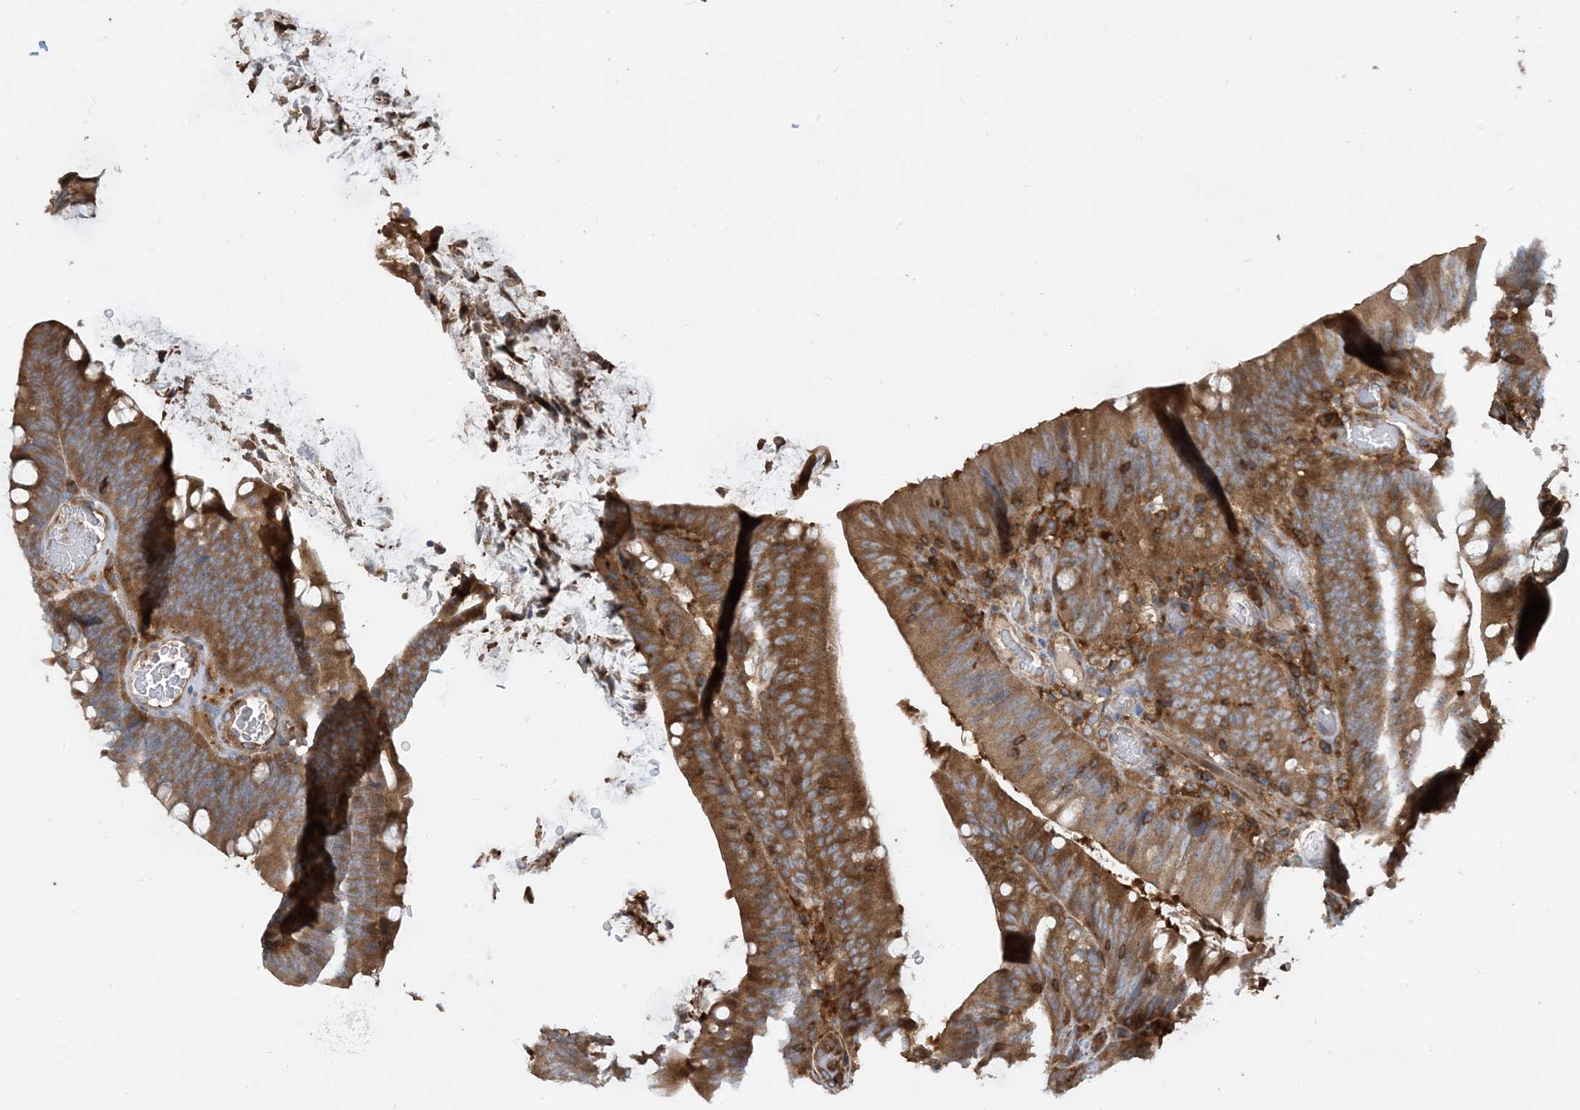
{"staining": {"intensity": "moderate", "quantity": ">75%", "location": "cytoplasmic/membranous"}, "tissue": "colorectal cancer", "cell_type": "Tumor cells", "image_type": "cancer", "snomed": [{"axis": "morphology", "description": "Normal tissue, NOS"}, {"axis": "topography", "description": "Colon"}], "caption": "Colorectal cancer was stained to show a protein in brown. There is medium levels of moderate cytoplasmic/membranous staining in about >75% of tumor cells.", "gene": "SFMBT2", "patient": {"sex": "female", "age": 82}}